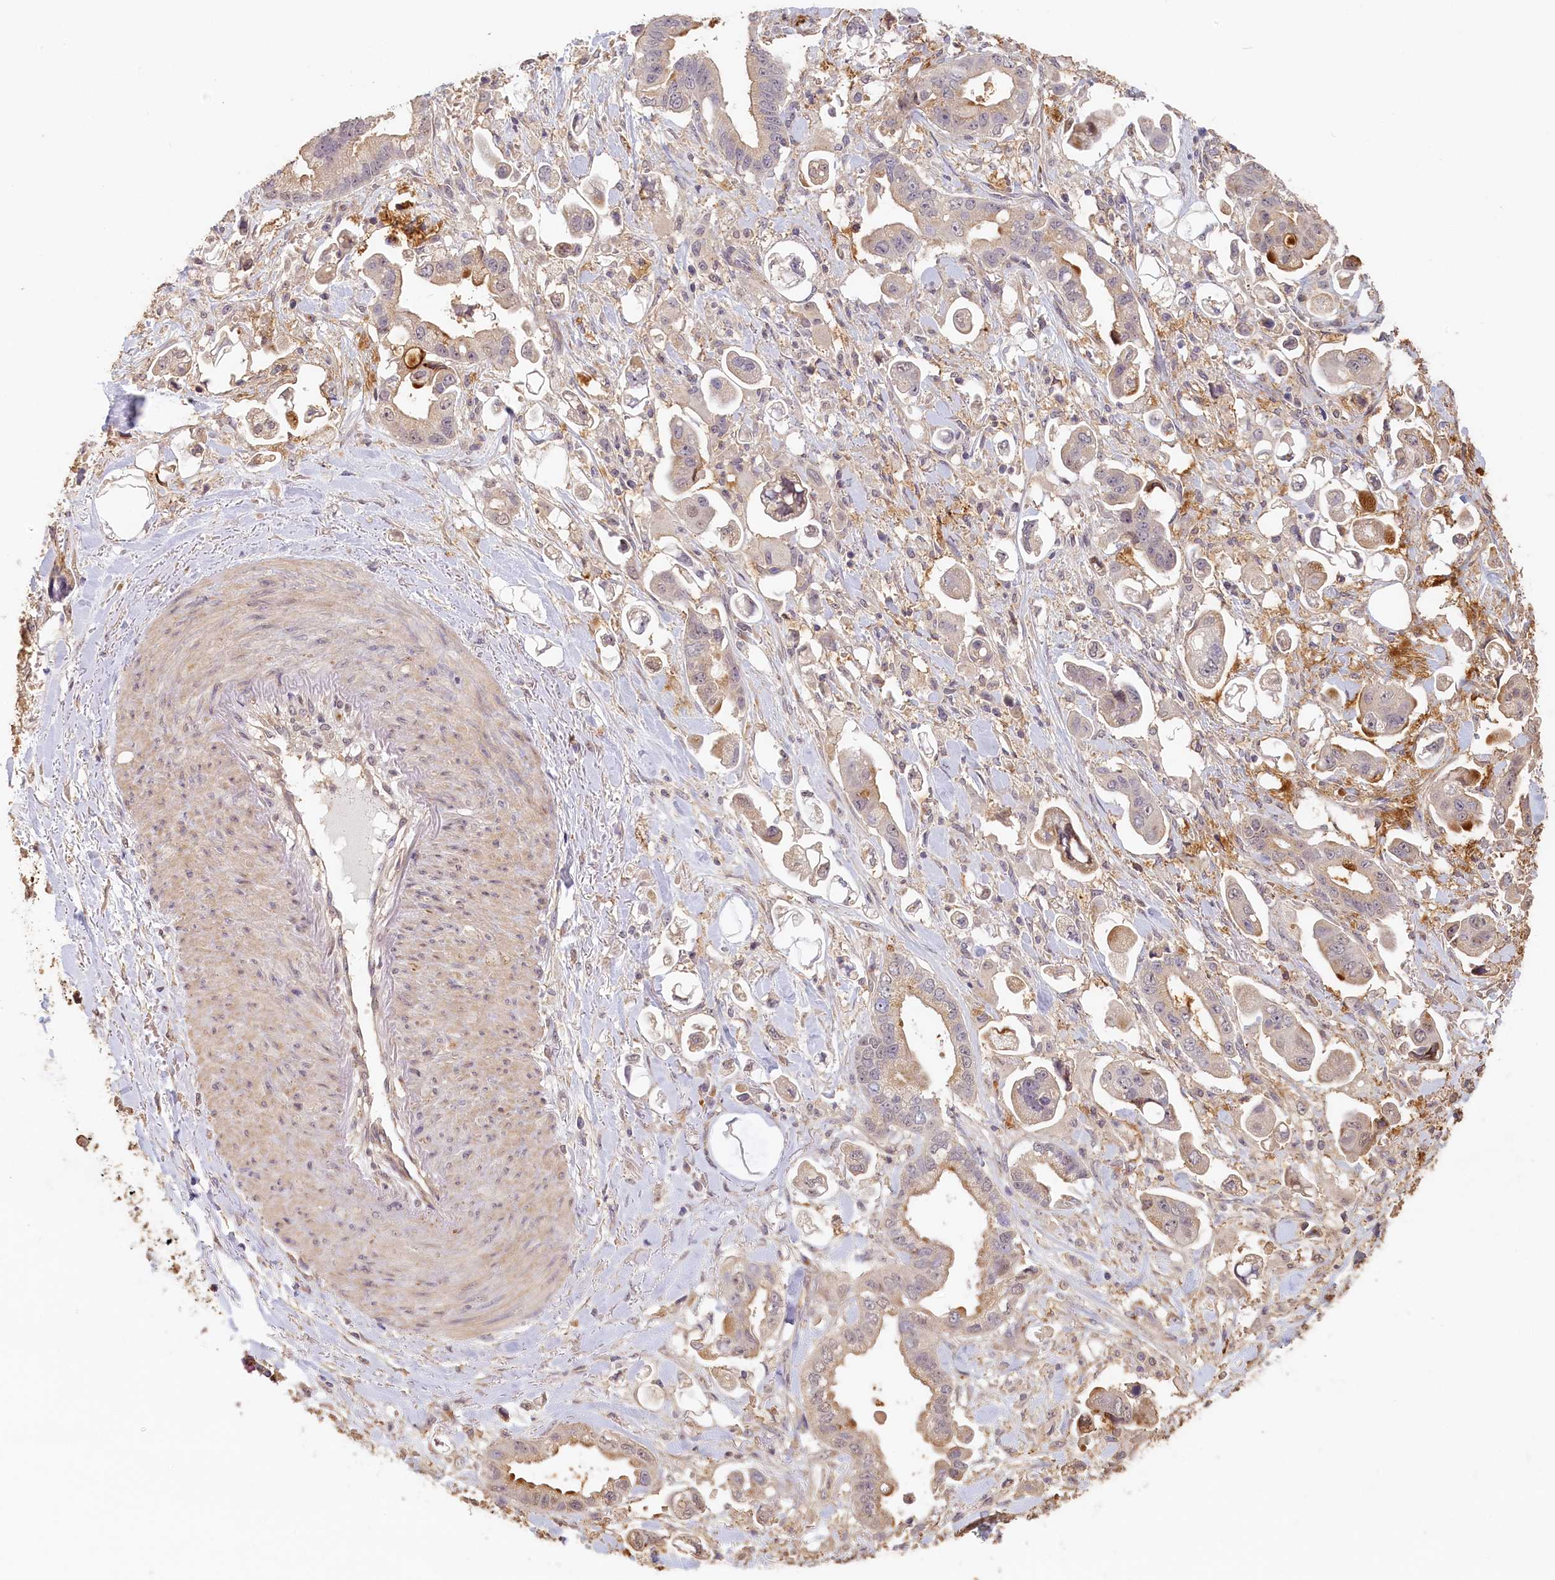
{"staining": {"intensity": "moderate", "quantity": "<25%", "location": "cytoplasmic/membranous"}, "tissue": "stomach cancer", "cell_type": "Tumor cells", "image_type": "cancer", "snomed": [{"axis": "morphology", "description": "Adenocarcinoma, NOS"}, {"axis": "topography", "description": "Stomach"}], "caption": "Tumor cells display moderate cytoplasmic/membranous staining in about <25% of cells in stomach cancer (adenocarcinoma).", "gene": "STX16", "patient": {"sex": "male", "age": 62}}